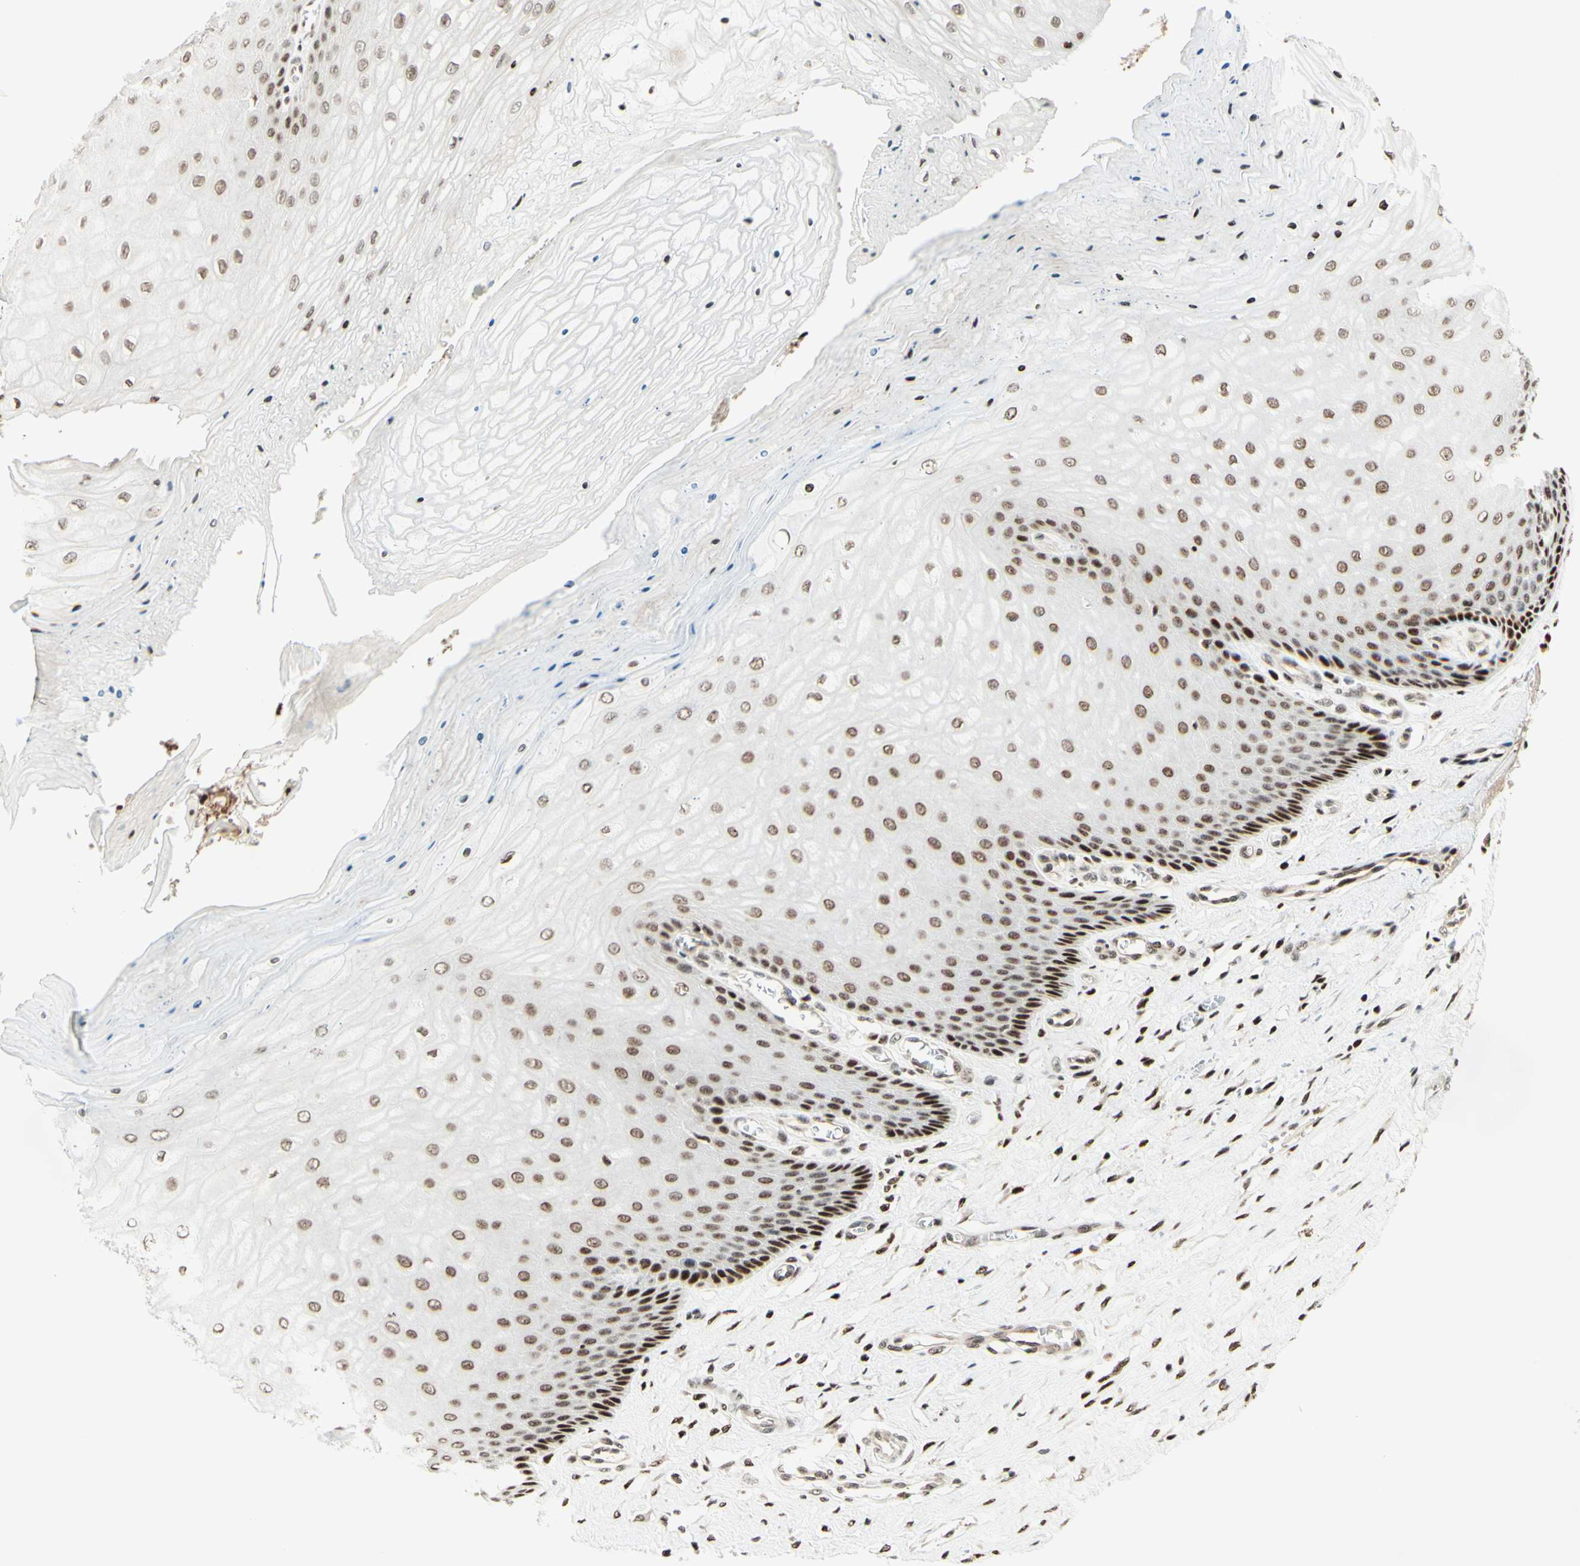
{"staining": {"intensity": "moderate", "quantity": ">75%", "location": "nuclear"}, "tissue": "cervix", "cell_type": "Glandular cells", "image_type": "normal", "snomed": [{"axis": "morphology", "description": "Normal tissue, NOS"}, {"axis": "topography", "description": "Cervix"}], "caption": "Cervix stained with a brown dye exhibits moderate nuclear positive staining in approximately >75% of glandular cells.", "gene": "CDKL5", "patient": {"sex": "female", "age": 55}}